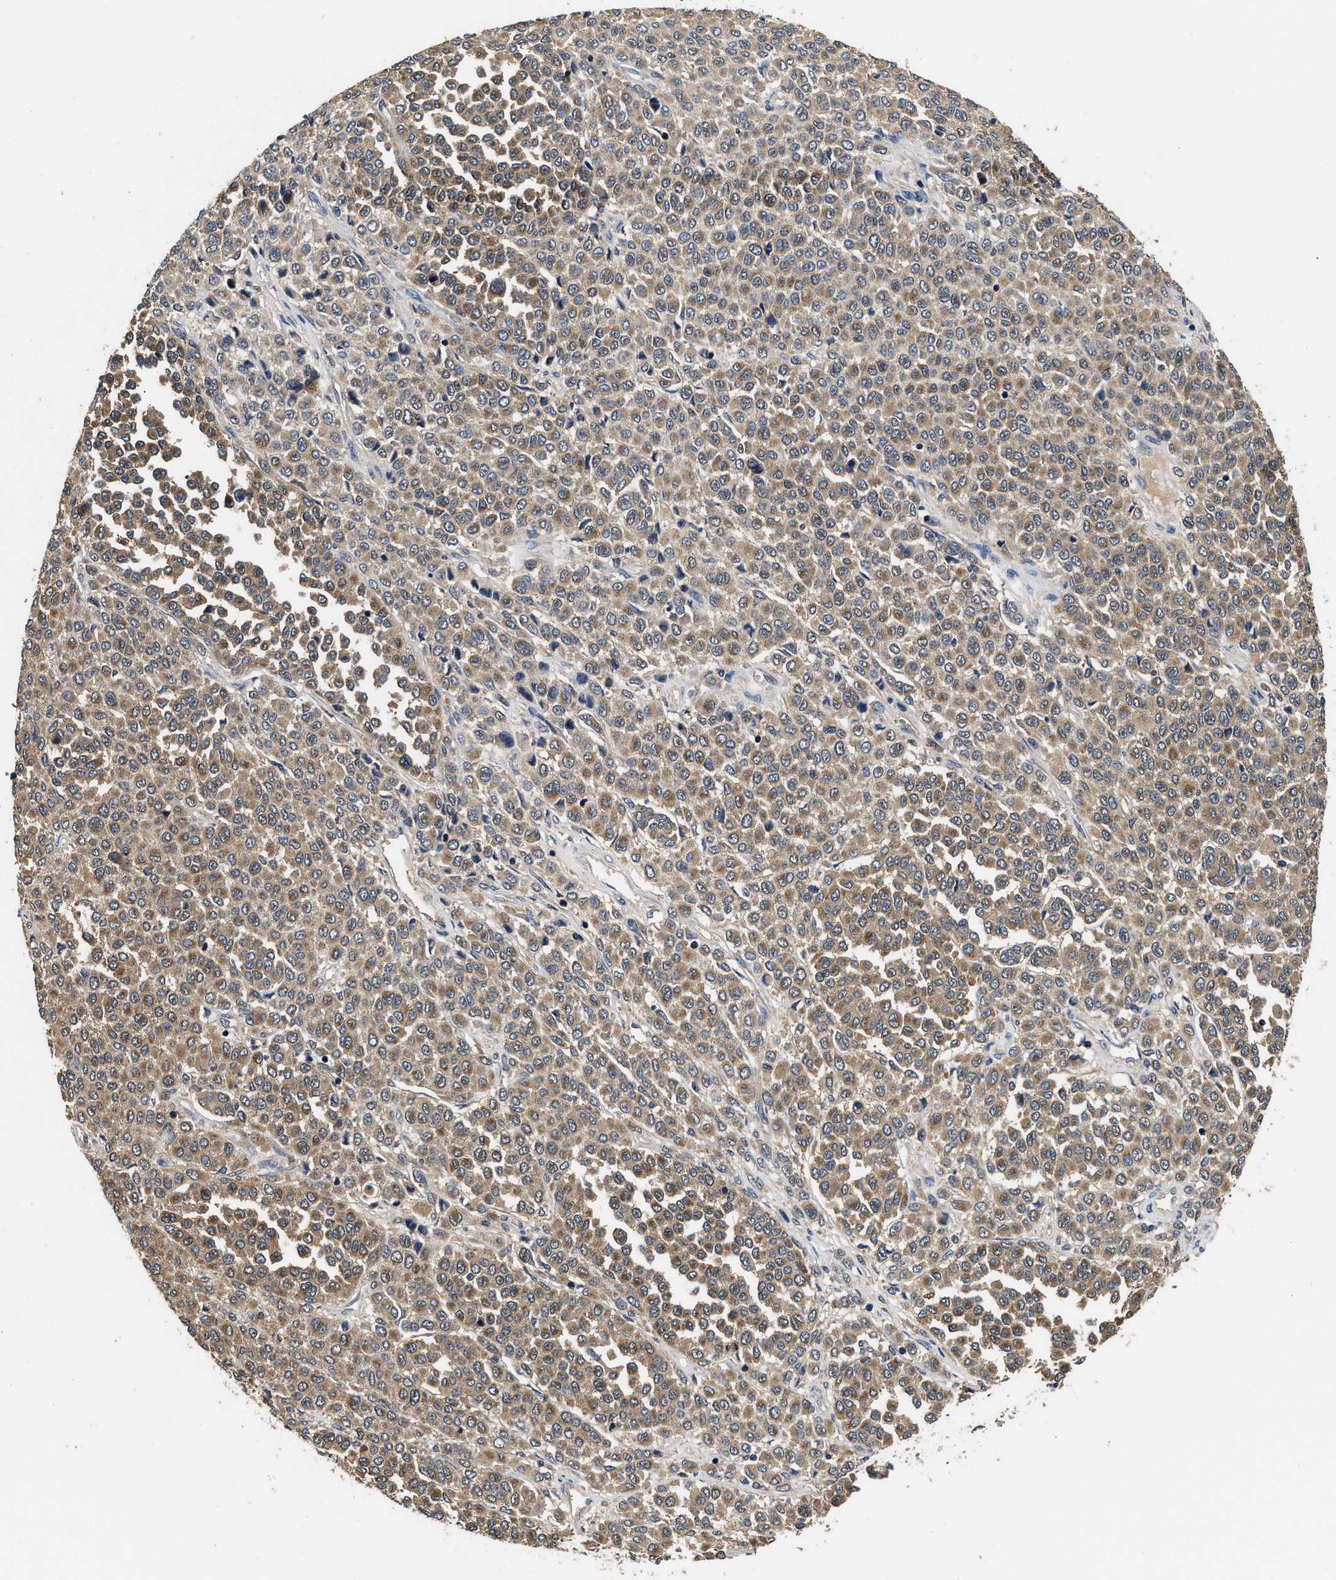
{"staining": {"intensity": "moderate", "quantity": ">75%", "location": "cytoplasmic/membranous"}, "tissue": "melanoma", "cell_type": "Tumor cells", "image_type": "cancer", "snomed": [{"axis": "morphology", "description": "Malignant melanoma, Metastatic site"}, {"axis": "topography", "description": "Pancreas"}], "caption": "IHC of malignant melanoma (metastatic site) displays medium levels of moderate cytoplasmic/membranous expression in approximately >75% of tumor cells. (Brightfield microscopy of DAB IHC at high magnification).", "gene": "PHPT1", "patient": {"sex": "female", "age": 30}}